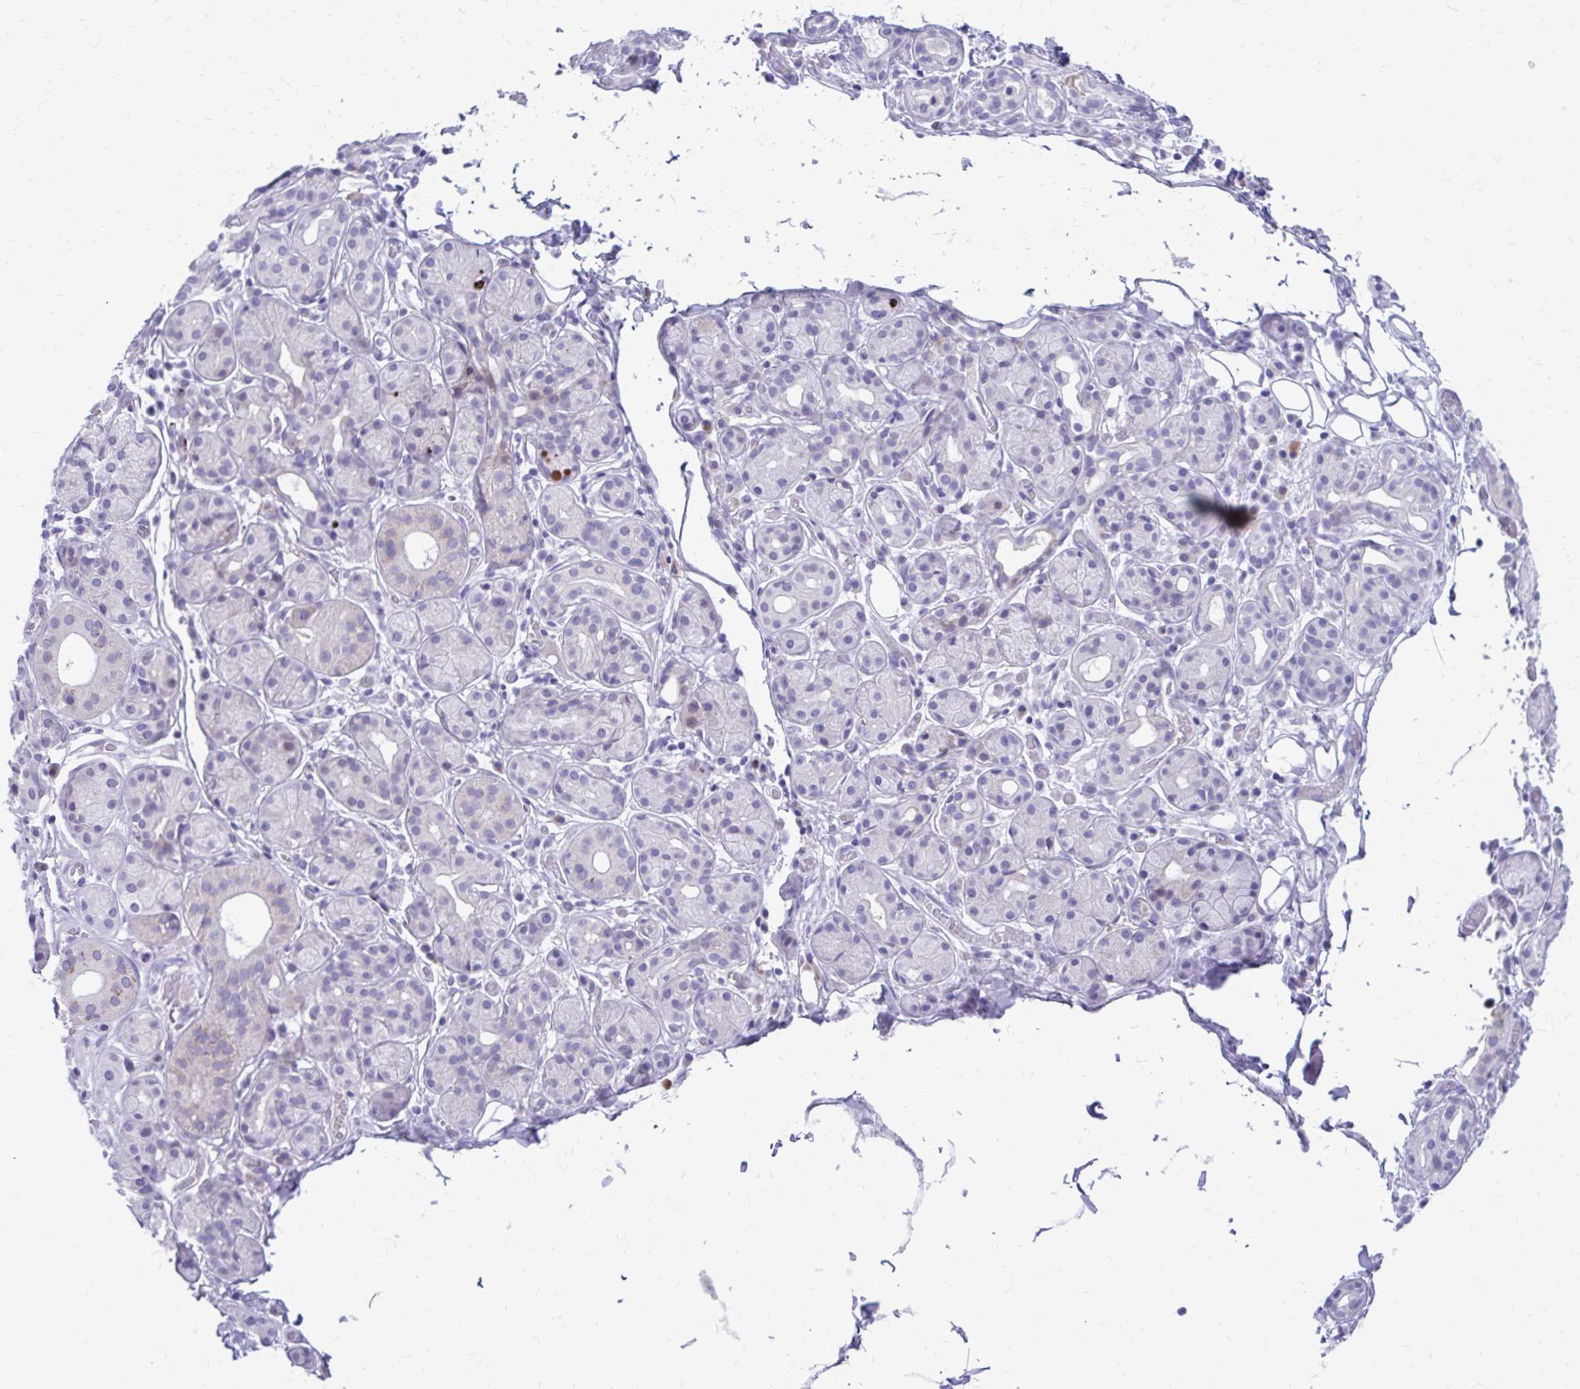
{"staining": {"intensity": "negative", "quantity": "none", "location": "none"}, "tissue": "salivary gland", "cell_type": "Glandular cells", "image_type": "normal", "snomed": [{"axis": "morphology", "description": "Normal tissue, NOS"}, {"axis": "topography", "description": "Salivary gland"}, {"axis": "topography", "description": "Peripheral nerve tissue"}], "caption": "Immunohistochemistry (IHC) of benign salivary gland demonstrates no expression in glandular cells.", "gene": "LCN15", "patient": {"sex": "male", "age": 71}}